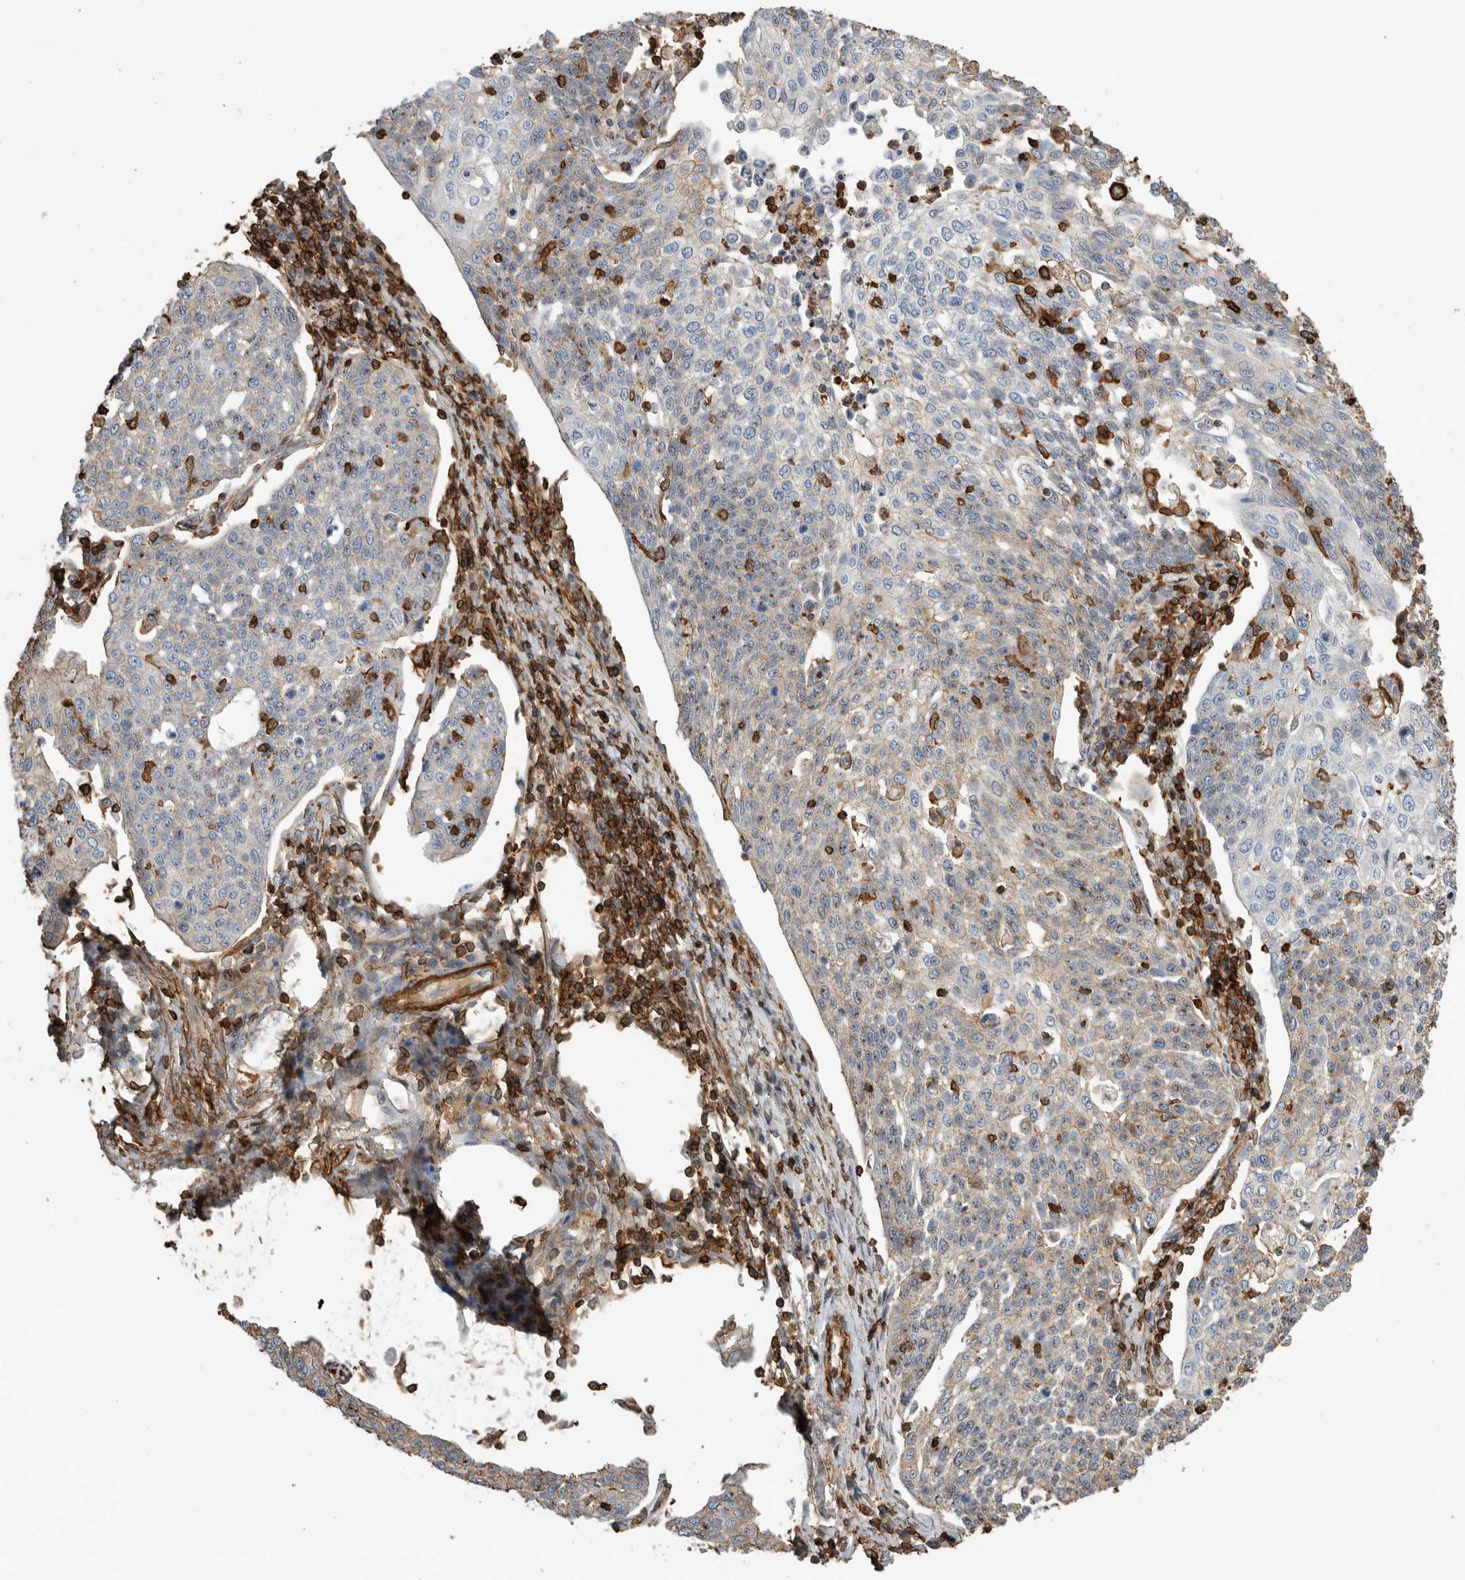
{"staining": {"intensity": "weak", "quantity": "<25%", "location": "cytoplasmic/membranous"}, "tissue": "cervical cancer", "cell_type": "Tumor cells", "image_type": "cancer", "snomed": [{"axis": "morphology", "description": "Squamous cell carcinoma, NOS"}, {"axis": "topography", "description": "Cervix"}], "caption": "Tumor cells are negative for brown protein staining in cervical squamous cell carcinoma. (Brightfield microscopy of DAB immunohistochemistry (IHC) at high magnification).", "gene": "GPER1", "patient": {"sex": "female", "age": 34}}